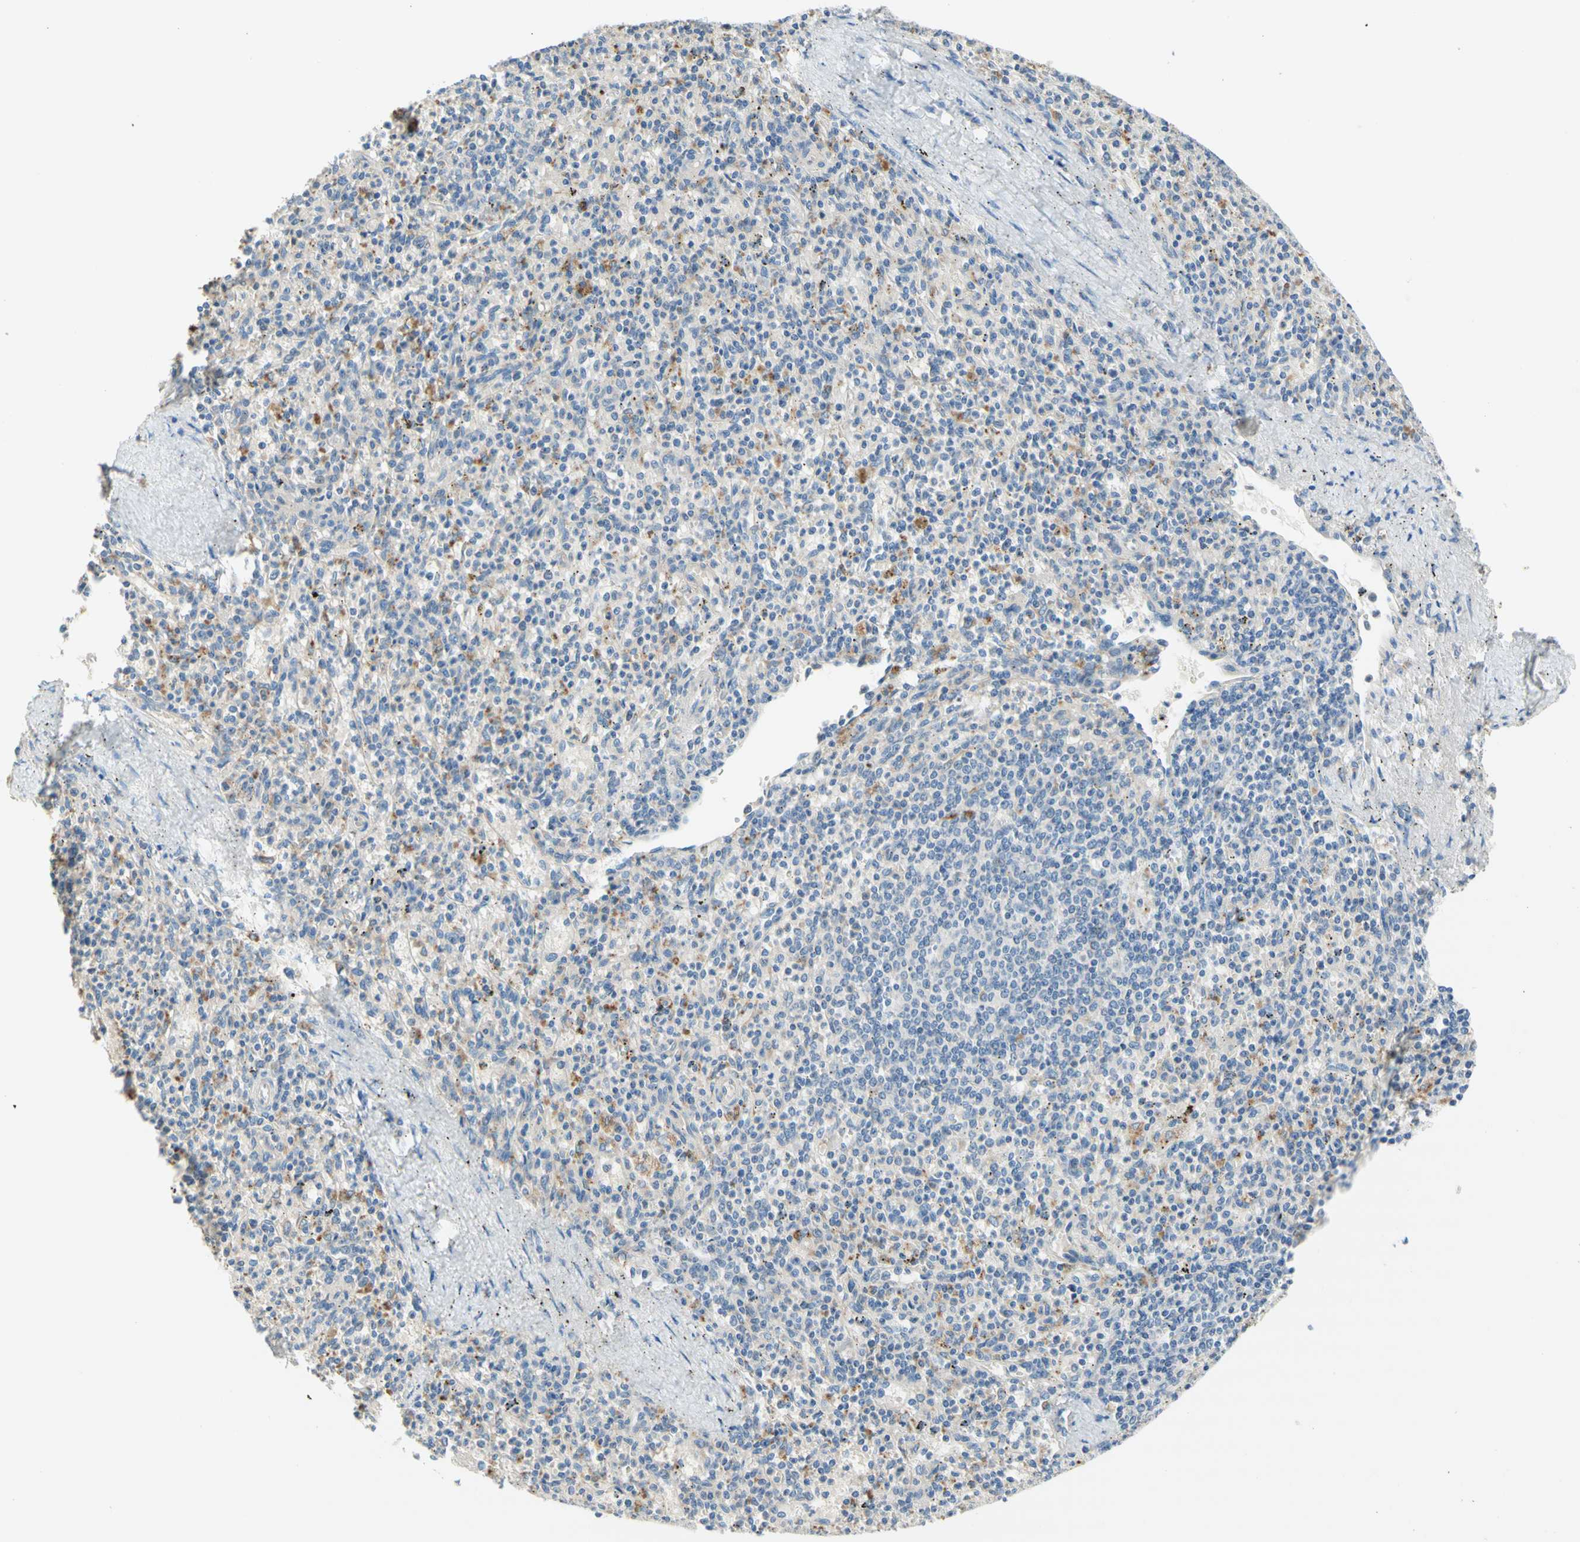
{"staining": {"intensity": "moderate", "quantity": "<25%", "location": "cytoplasmic/membranous"}, "tissue": "spleen", "cell_type": "Cells in red pulp", "image_type": "normal", "snomed": [{"axis": "morphology", "description": "Normal tissue, NOS"}, {"axis": "topography", "description": "Spleen"}], "caption": "Benign spleen was stained to show a protein in brown. There is low levels of moderate cytoplasmic/membranous staining in approximately <25% of cells in red pulp. (brown staining indicates protein expression, while blue staining denotes nuclei).", "gene": "F3", "patient": {"sex": "male", "age": 72}}